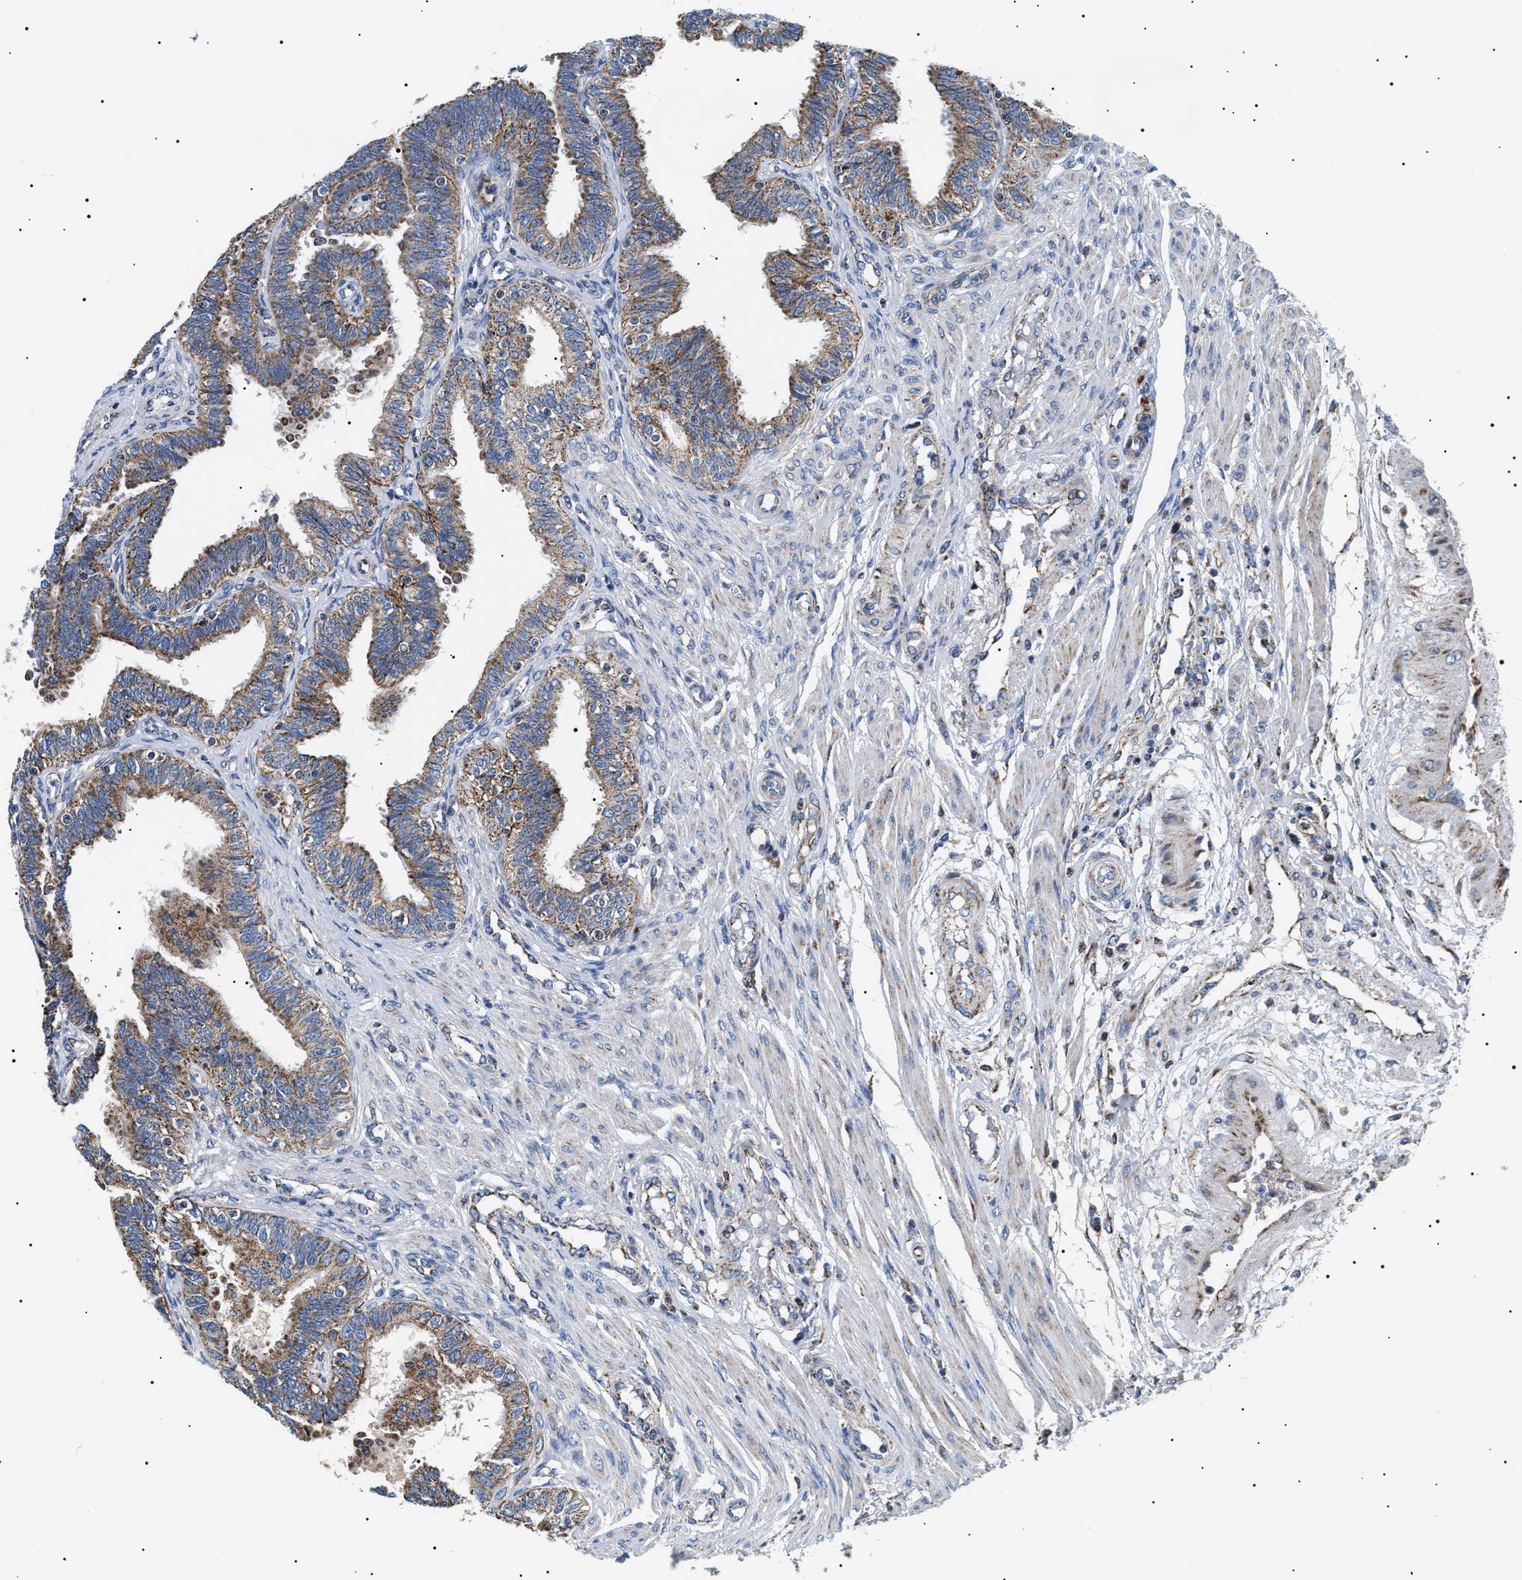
{"staining": {"intensity": "moderate", "quantity": ">75%", "location": "cytoplasmic/membranous"}, "tissue": "fallopian tube", "cell_type": "Glandular cells", "image_type": "normal", "snomed": [{"axis": "morphology", "description": "Normal tissue, NOS"}, {"axis": "topography", "description": "Fallopian tube"}, {"axis": "topography", "description": "Placenta"}], "caption": "IHC histopathology image of unremarkable fallopian tube: fallopian tube stained using IHC shows medium levels of moderate protein expression localized specifically in the cytoplasmic/membranous of glandular cells, appearing as a cytoplasmic/membranous brown color.", "gene": "OXSM", "patient": {"sex": "female", "age": 34}}